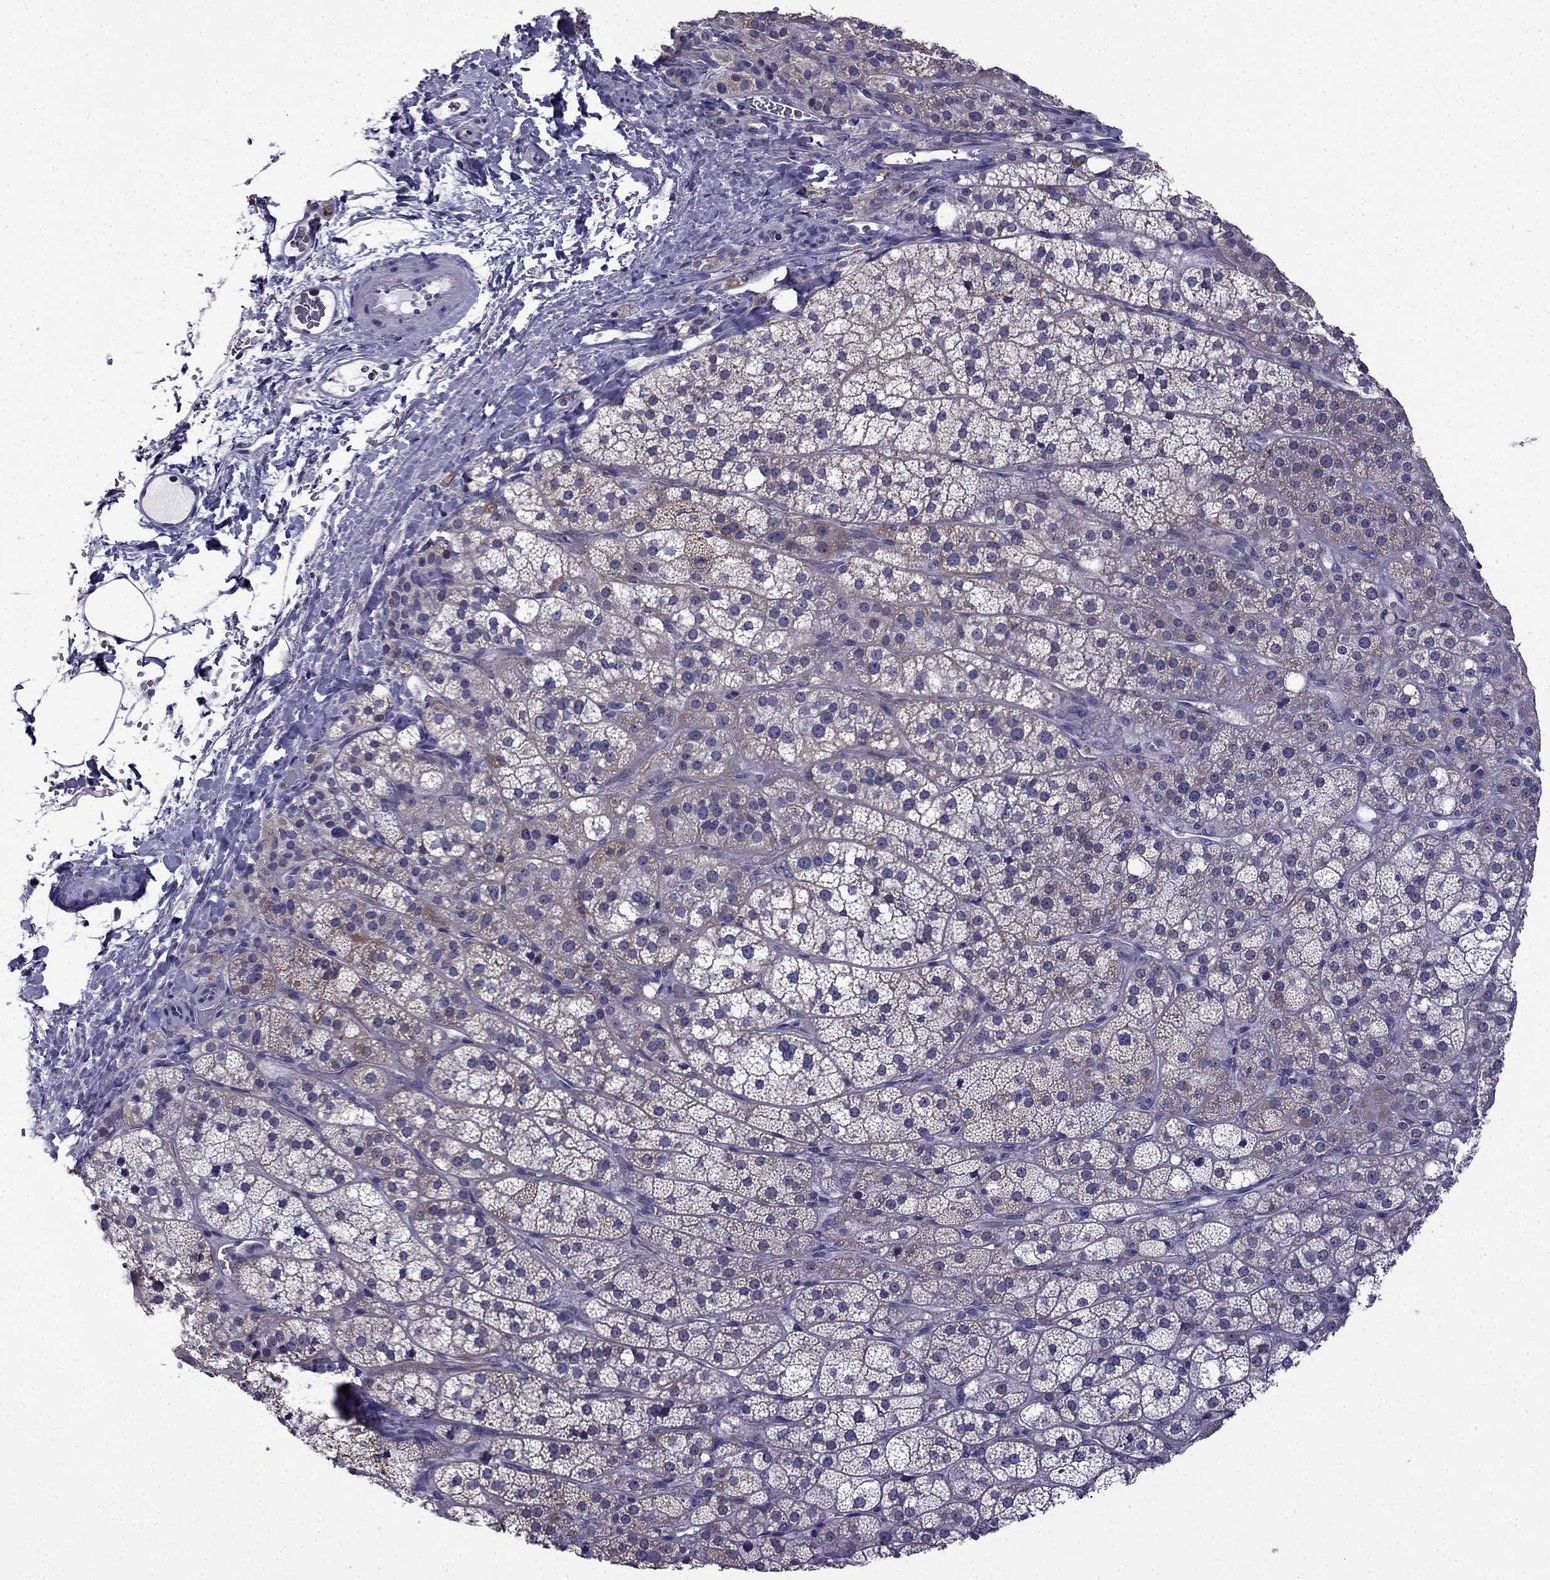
{"staining": {"intensity": "weak", "quantity": "25%-75%", "location": "cytoplasmic/membranous"}, "tissue": "adrenal gland", "cell_type": "Glandular cells", "image_type": "normal", "snomed": [{"axis": "morphology", "description": "Normal tissue, NOS"}, {"axis": "topography", "description": "Adrenal gland"}], "caption": "IHC staining of normal adrenal gland, which displays low levels of weak cytoplasmic/membranous staining in about 25%-75% of glandular cells indicating weak cytoplasmic/membranous protein expression. The staining was performed using DAB (3,3'-diaminobenzidine) (brown) for protein detection and nuclei were counterstained in hematoxylin (blue).", "gene": "SLC6A2", "patient": {"sex": "female", "age": 60}}